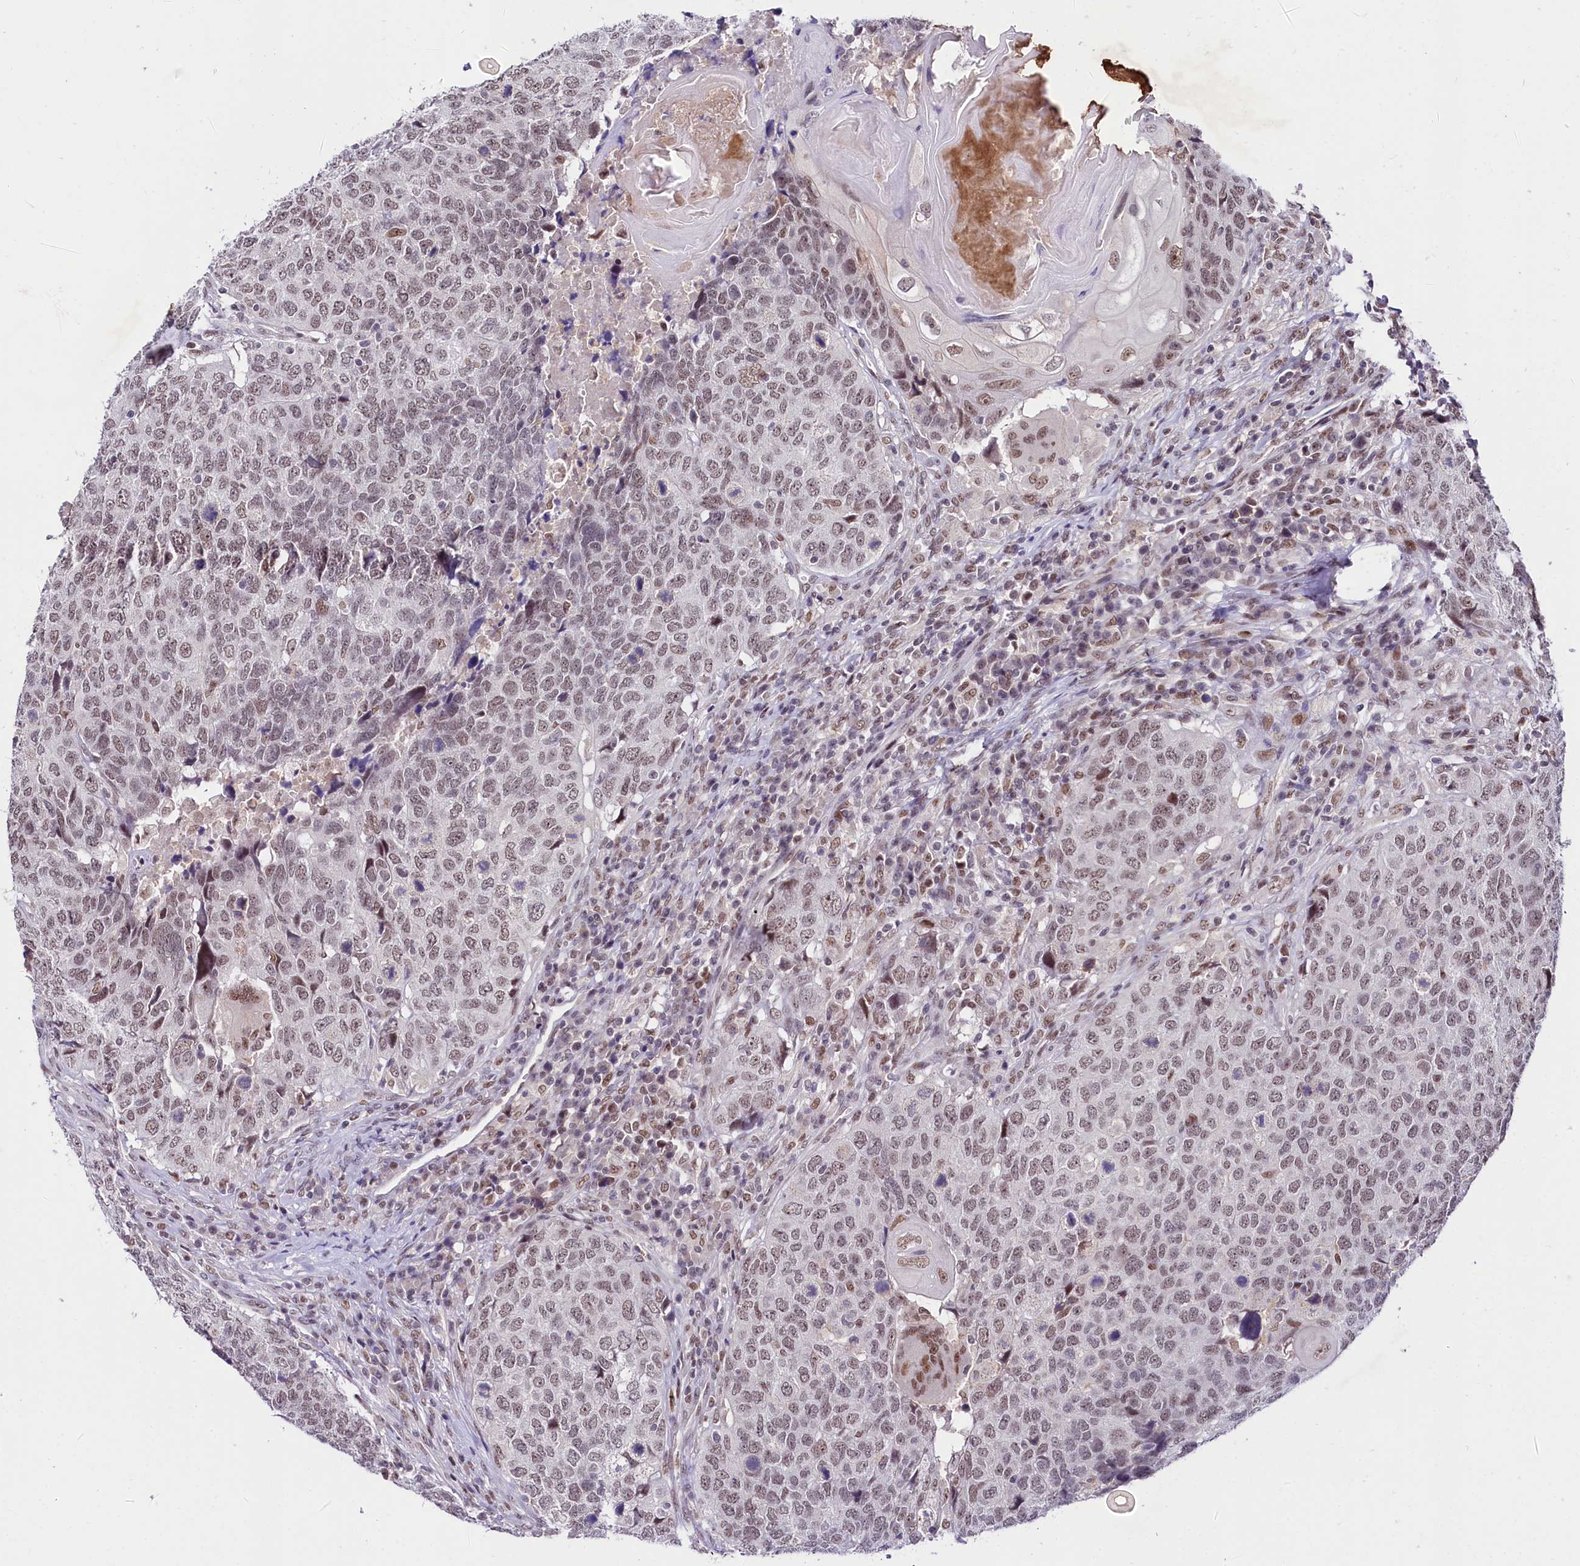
{"staining": {"intensity": "weak", "quantity": "25%-75%", "location": "nuclear"}, "tissue": "head and neck cancer", "cell_type": "Tumor cells", "image_type": "cancer", "snomed": [{"axis": "morphology", "description": "Squamous cell carcinoma, NOS"}, {"axis": "topography", "description": "Head-Neck"}], "caption": "DAB (3,3'-diaminobenzidine) immunohistochemical staining of human head and neck cancer (squamous cell carcinoma) reveals weak nuclear protein staining in approximately 25%-75% of tumor cells.", "gene": "SCAF11", "patient": {"sex": "male", "age": 66}}